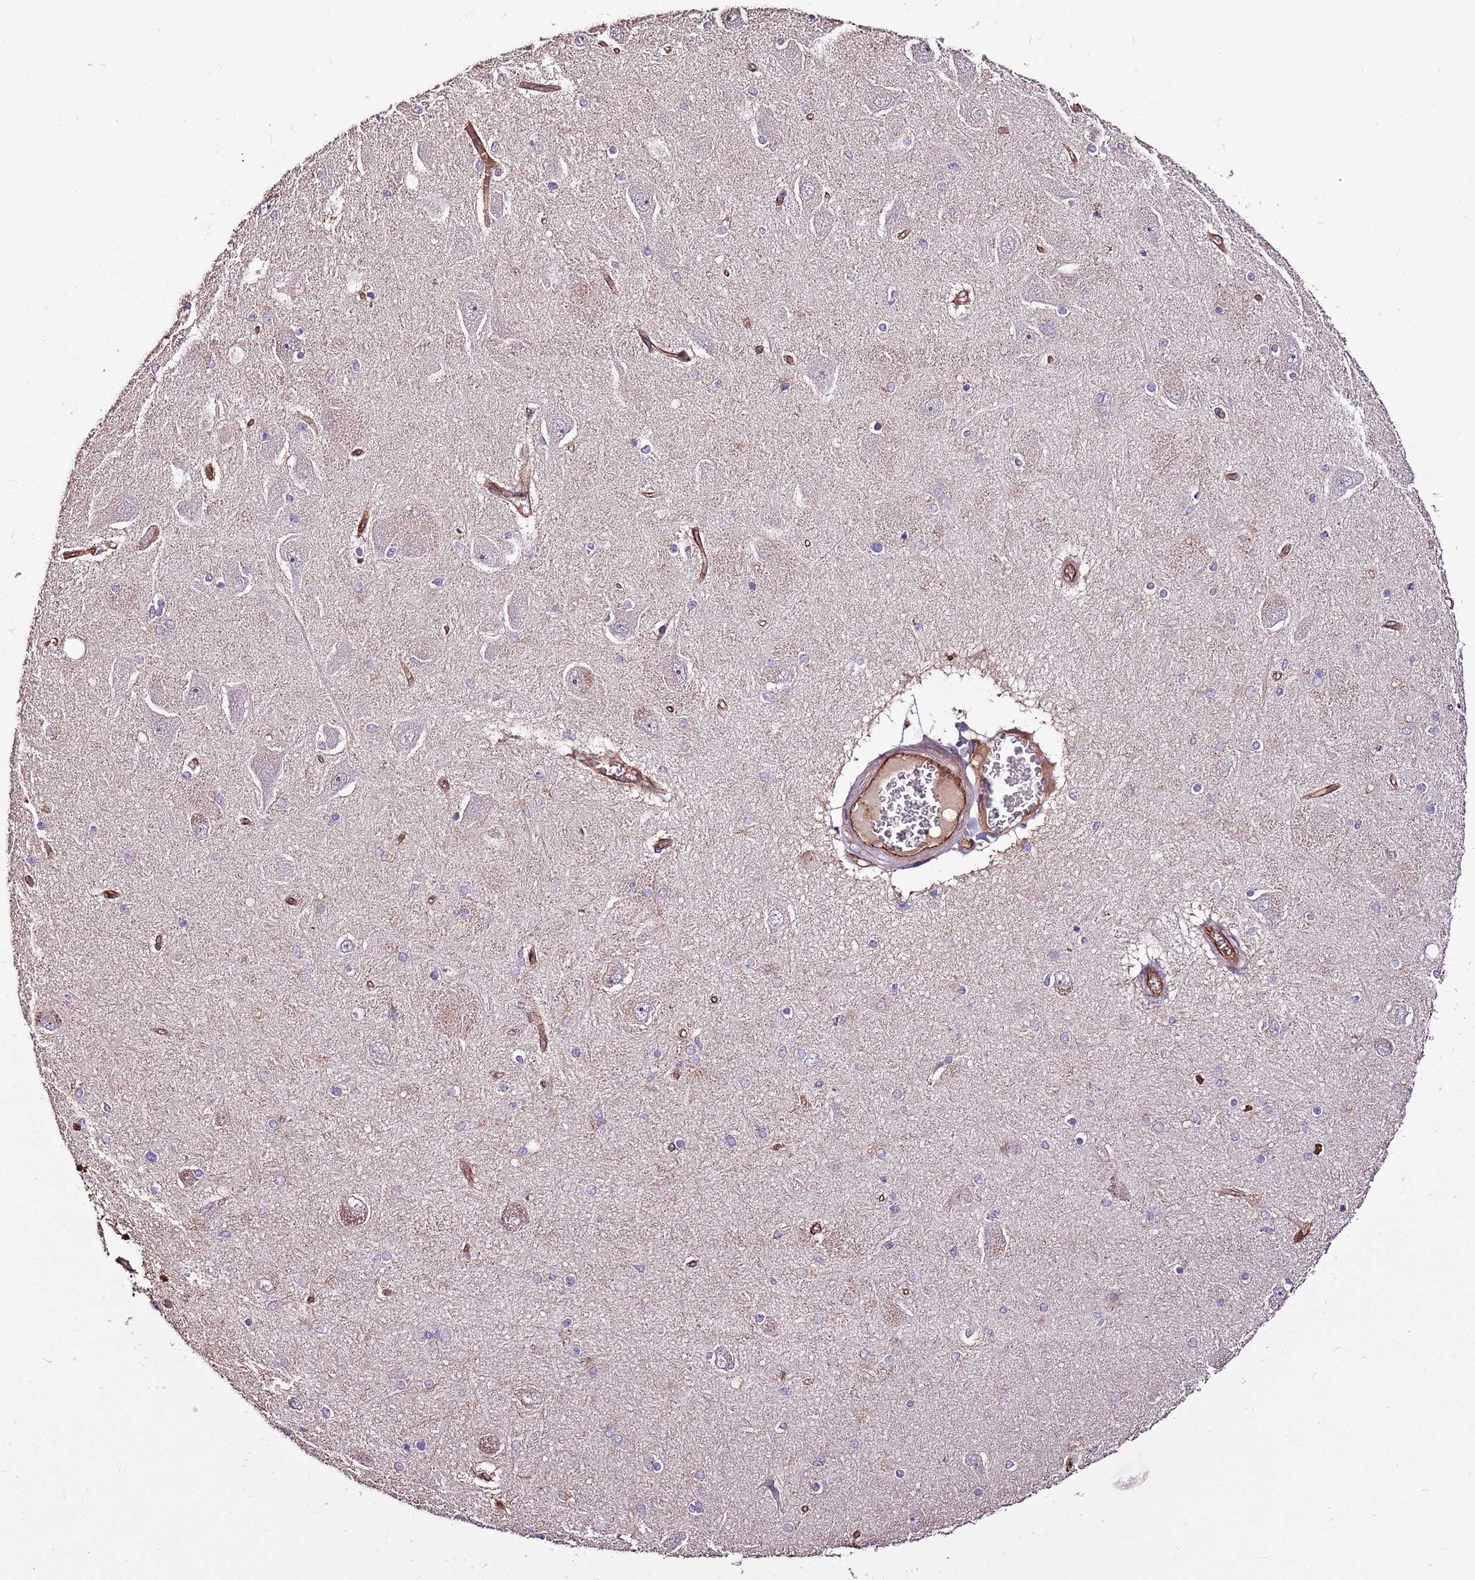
{"staining": {"intensity": "negative", "quantity": "none", "location": "none"}, "tissue": "hippocampus", "cell_type": "Glial cells", "image_type": "normal", "snomed": [{"axis": "morphology", "description": "Normal tissue, NOS"}, {"axis": "topography", "description": "Hippocampus"}], "caption": "This micrograph is of unremarkable hippocampus stained with immunohistochemistry to label a protein in brown with the nuclei are counter-stained blue. There is no expression in glial cells. (Stains: DAB immunohistochemistry with hematoxylin counter stain, Microscopy: brightfield microscopy at high magnification).", "gene": "ZNF827", "patient": {"sex": "female", "age": 54}}